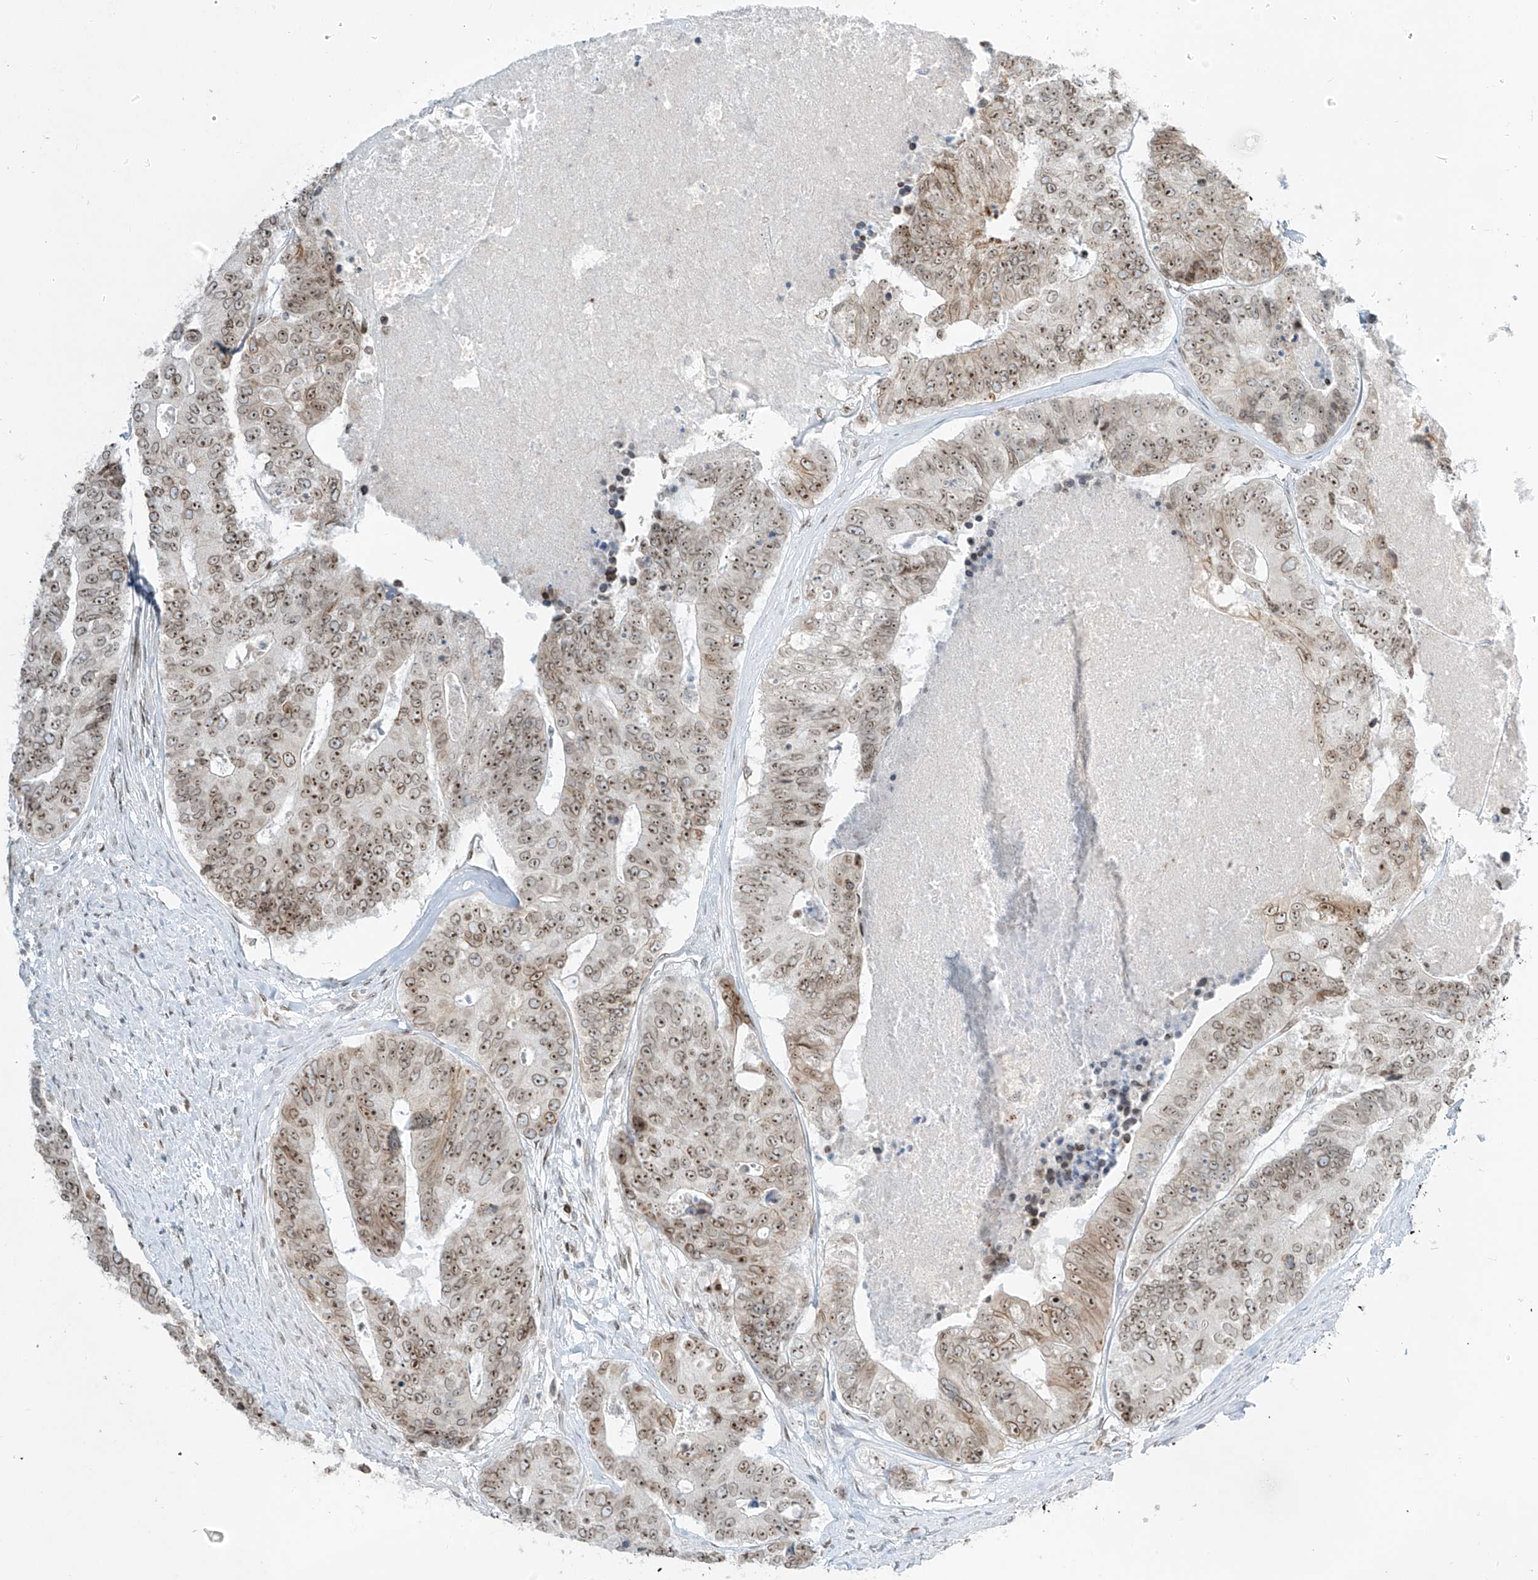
{"staining": {"intensity": "moderate", "quantity": ">75%", "location": "cytoplasmic/membranous,nuclear"}, "tissue": "colorectal cancer", "cell_type": "Tumor cells", "image_type": "cancer", "snomed": [{"axis": "morphology", "description": "Adenocarcinoma, NOS"}, {"axis": "topography", "description": "Colon"}], "caption": "Colorectal cancer stained with immunohistochemistry (IHC) reveals moderate cytoplasmic/membranous and nuclear staining in approximately >75% of tumor cells.", "gene": "SAMD15", "patient": {"sex": "female", "age": 67}}